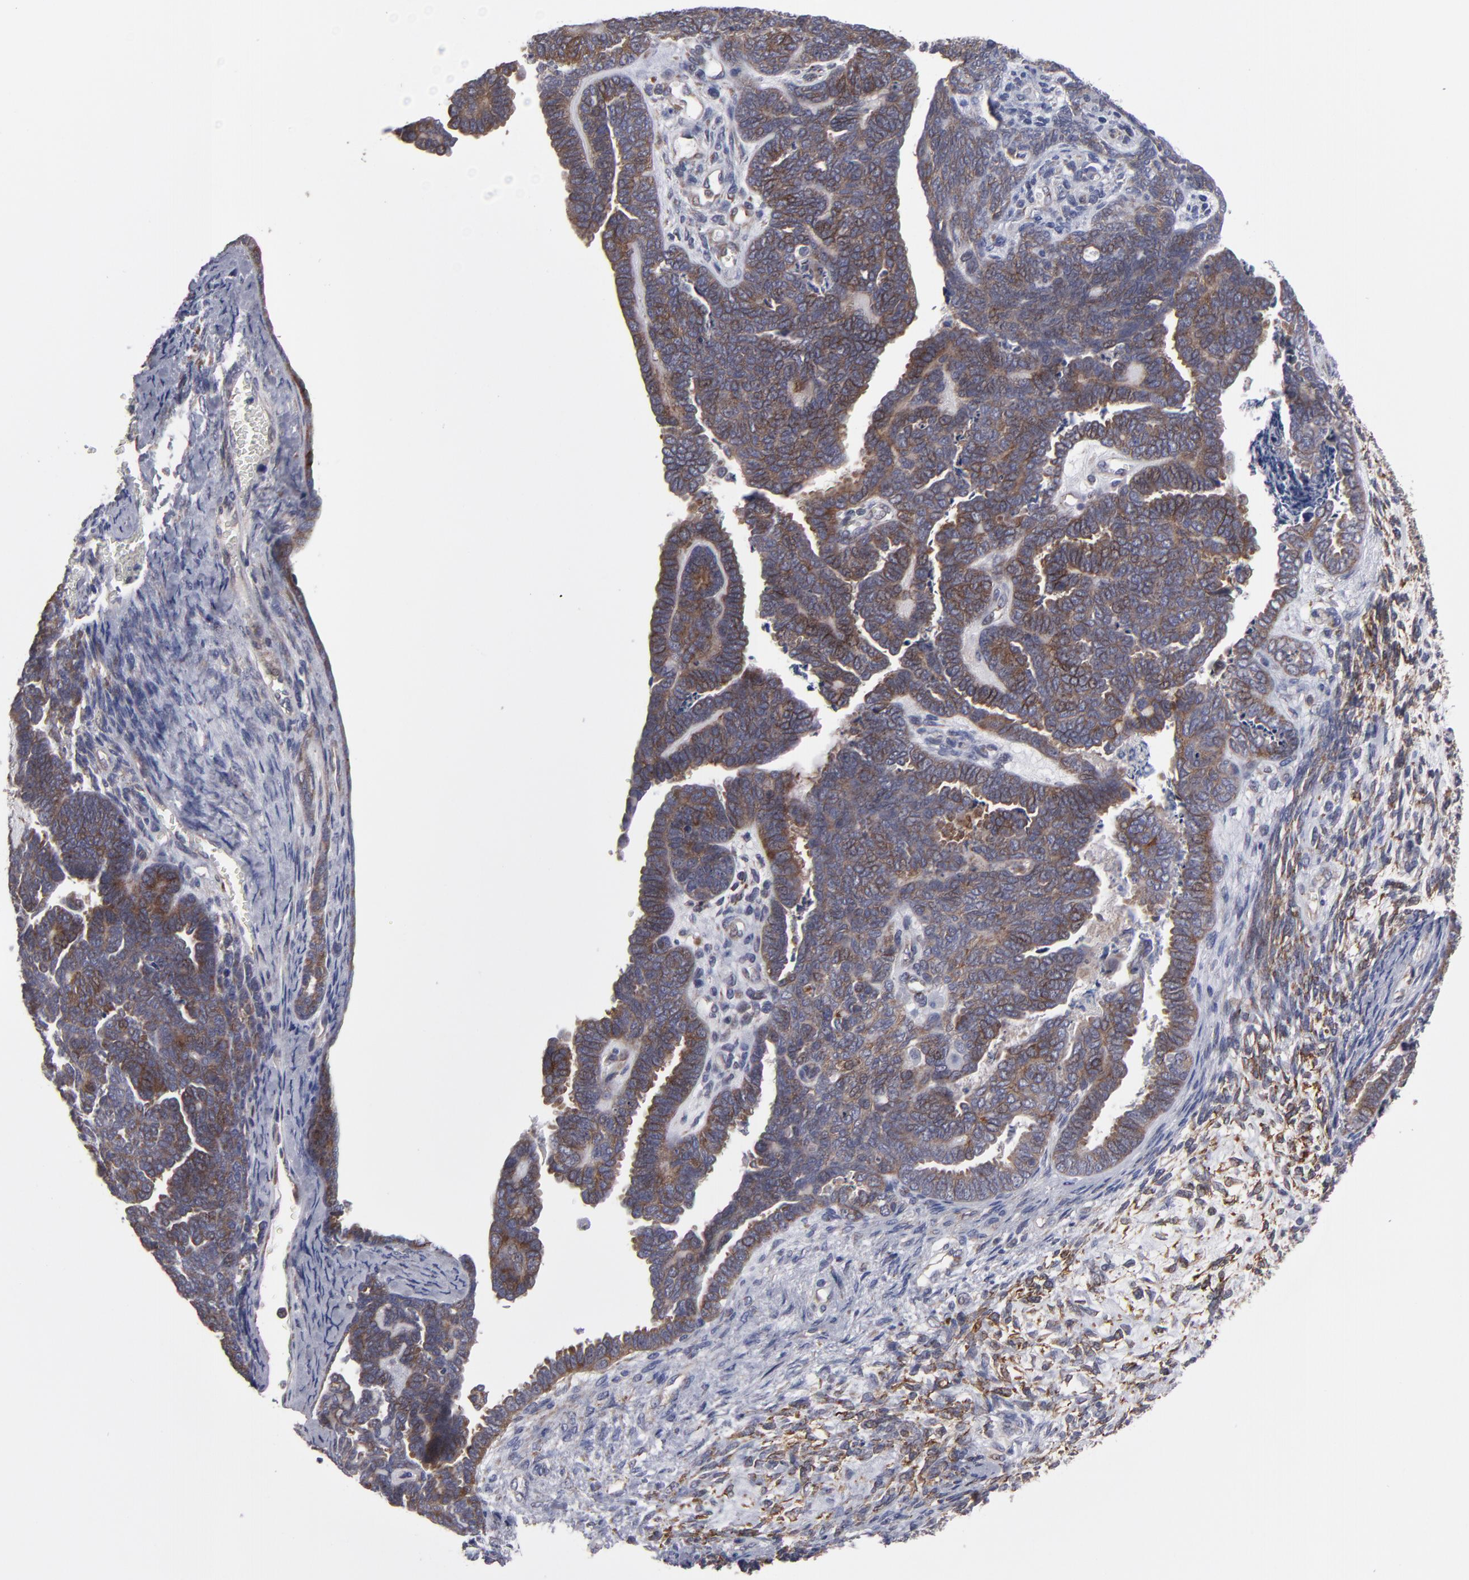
{"staining": {"intensity": "weak", "quantity": ">75%", "location": "cytoplasmic/membranous"}, "tissue": "endometrial cancer", "cell_type": "Tumor cells", "image_type": "cancer", "snomed": [{"axis": "morphology", "description": "Neoplasm, malignant, NOS"}, {"axis": "topography", "description": "Endometrium"}], "caption": "Endometrial malignant neoplasm tissue shows weak cytoplasmic/membranous positivity in about >75% of tumor cells", "gene": "SND1", "patient": {"sex": "female", "age": 74}}